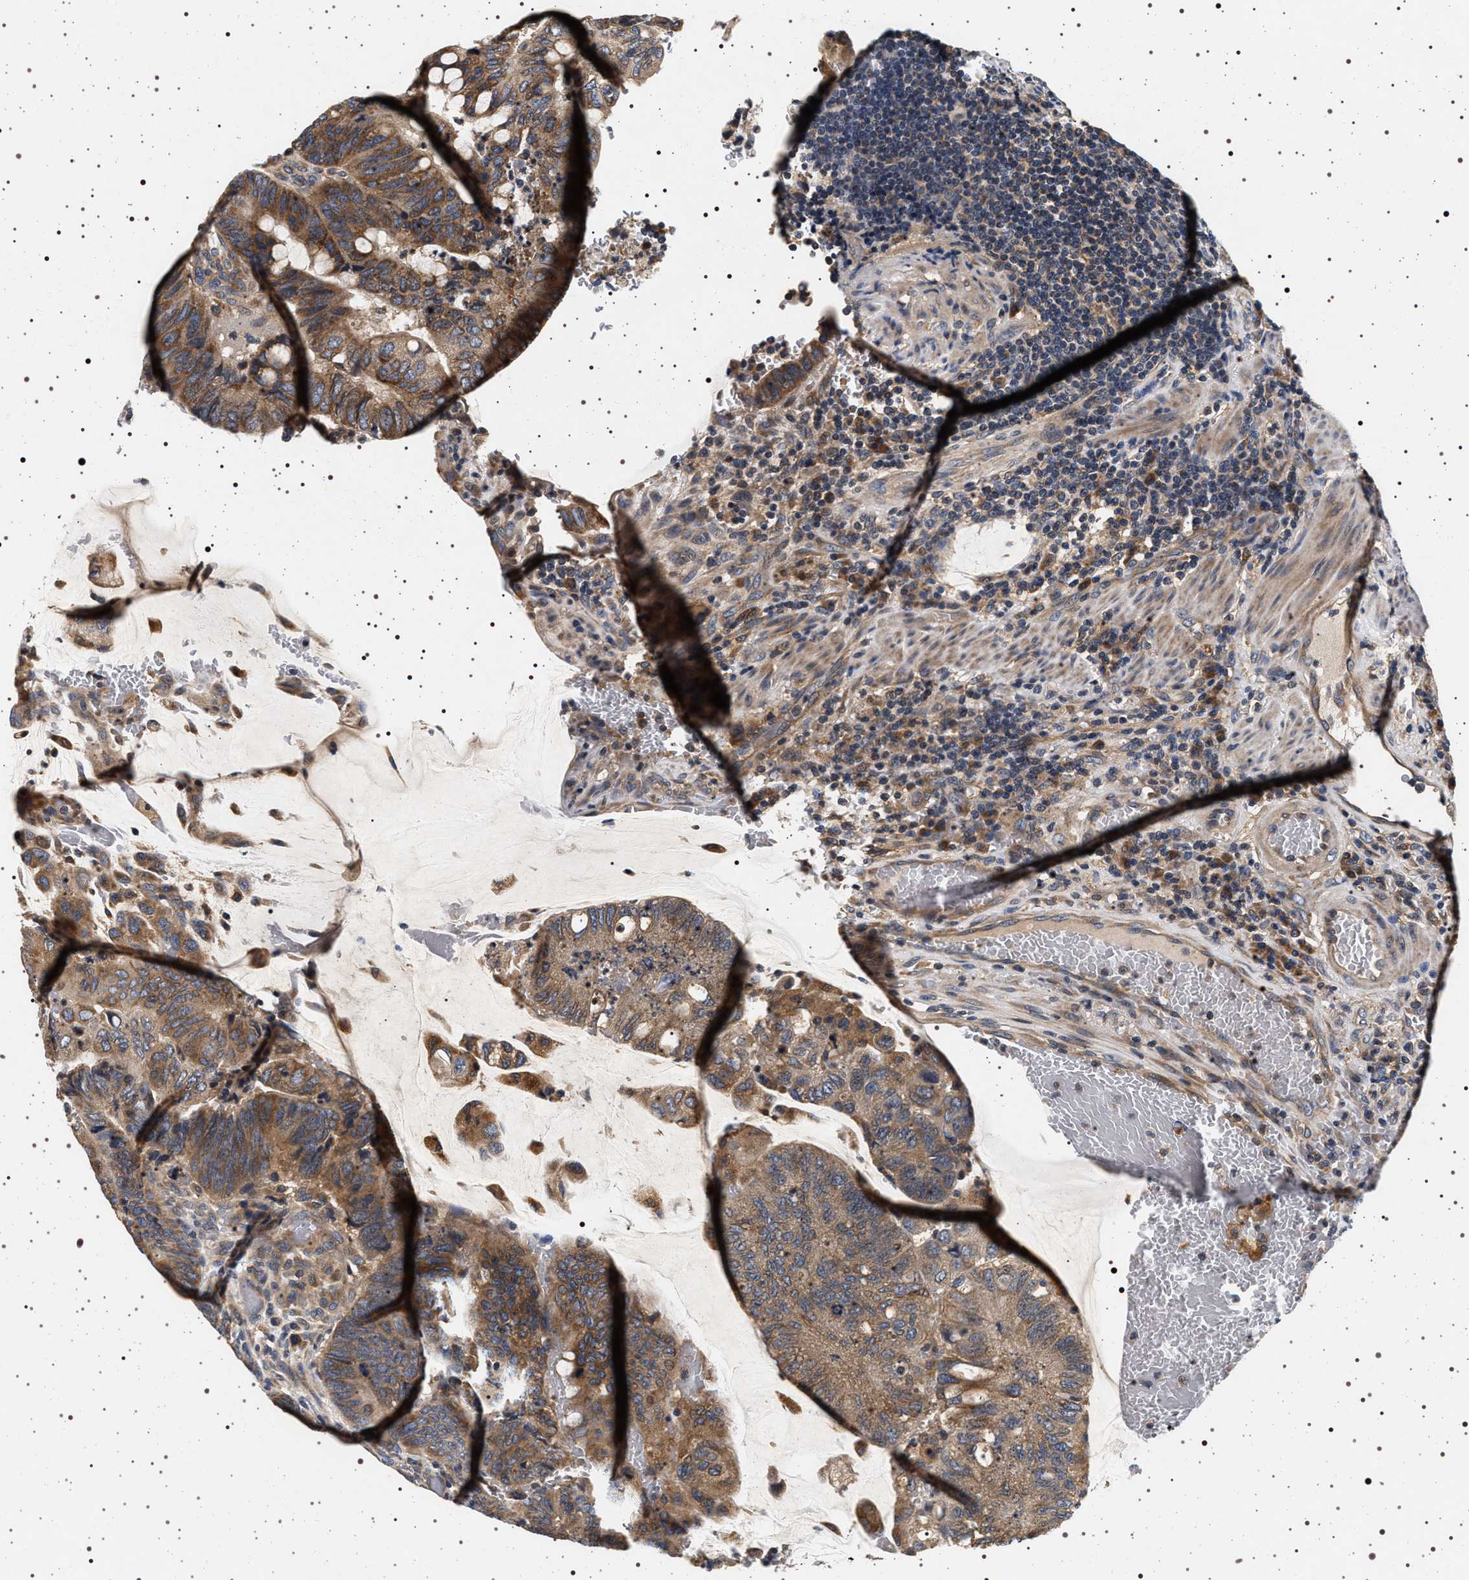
{"staining": {"intensity": "moderate", "quantity": ">75%", "location": "cytoplasmic/membranous"}, "tissue": "colorectal cancer", "cell_type": "Tumor cells", "image_type": "cancer", "snomed": [{"axis": "morphology", "description": "Normal tissue, NOS"}, {"axis": "morphology", "description": "Adenocarcinoma, NOS"}, {"axis": "topography", "description": "Rectum"}, {"axis": "topography", "description": "Peripheral nerve tissue"}], "caption": "Protein expression by immunohistochemistry shows moderate cytoplasmic/membranous staining in approximately >75% of tumor cells in colorectal cancer (adenocarcinoma). Immunohistochemistry stains the protein in brown and the nuclei are stained blue.", "gene": "DCBLD2", "patient": {"sex": "male", "age": 92}}